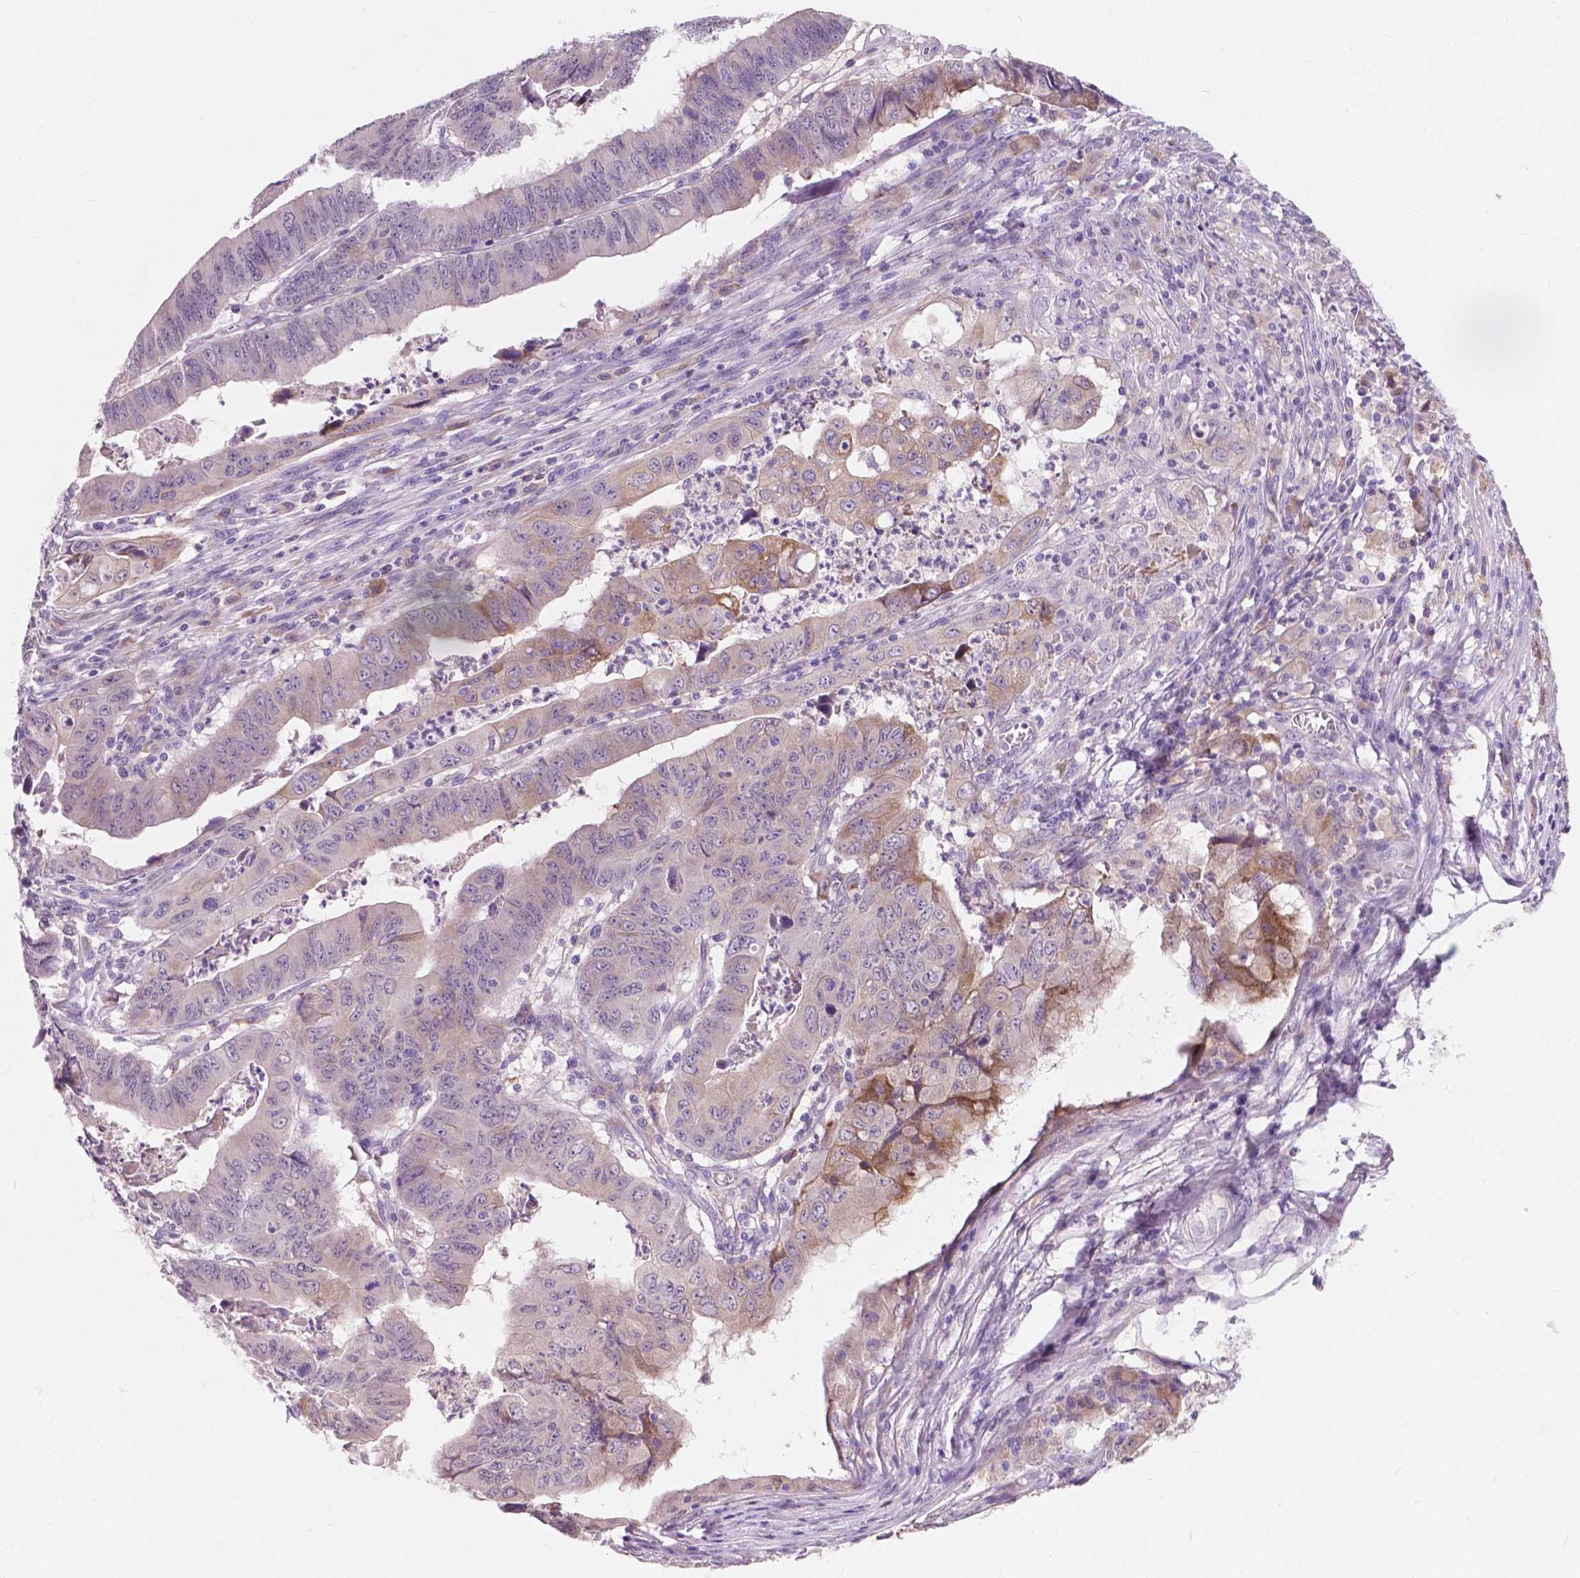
{"staining": {"intensity": "weak", "quantity": "<25%", "location": "cytoplasmic/membranous"}, "tissue": "stomach cancer", "cell_type": "Tumor cells", "image_type": "cancer", "snomed": [{"axis": "morphology", "description": "Adenocarcinoma, NOS"}, {"axis": "topography", "description": "Stomach, lower"}], "caption": "Immunohistochemistry of stomach cancer (adenocarcinoma) exhibits no staining in tumor cells.", "gene": "IREB2", "patient": {"sex": "male", "age": 77}}